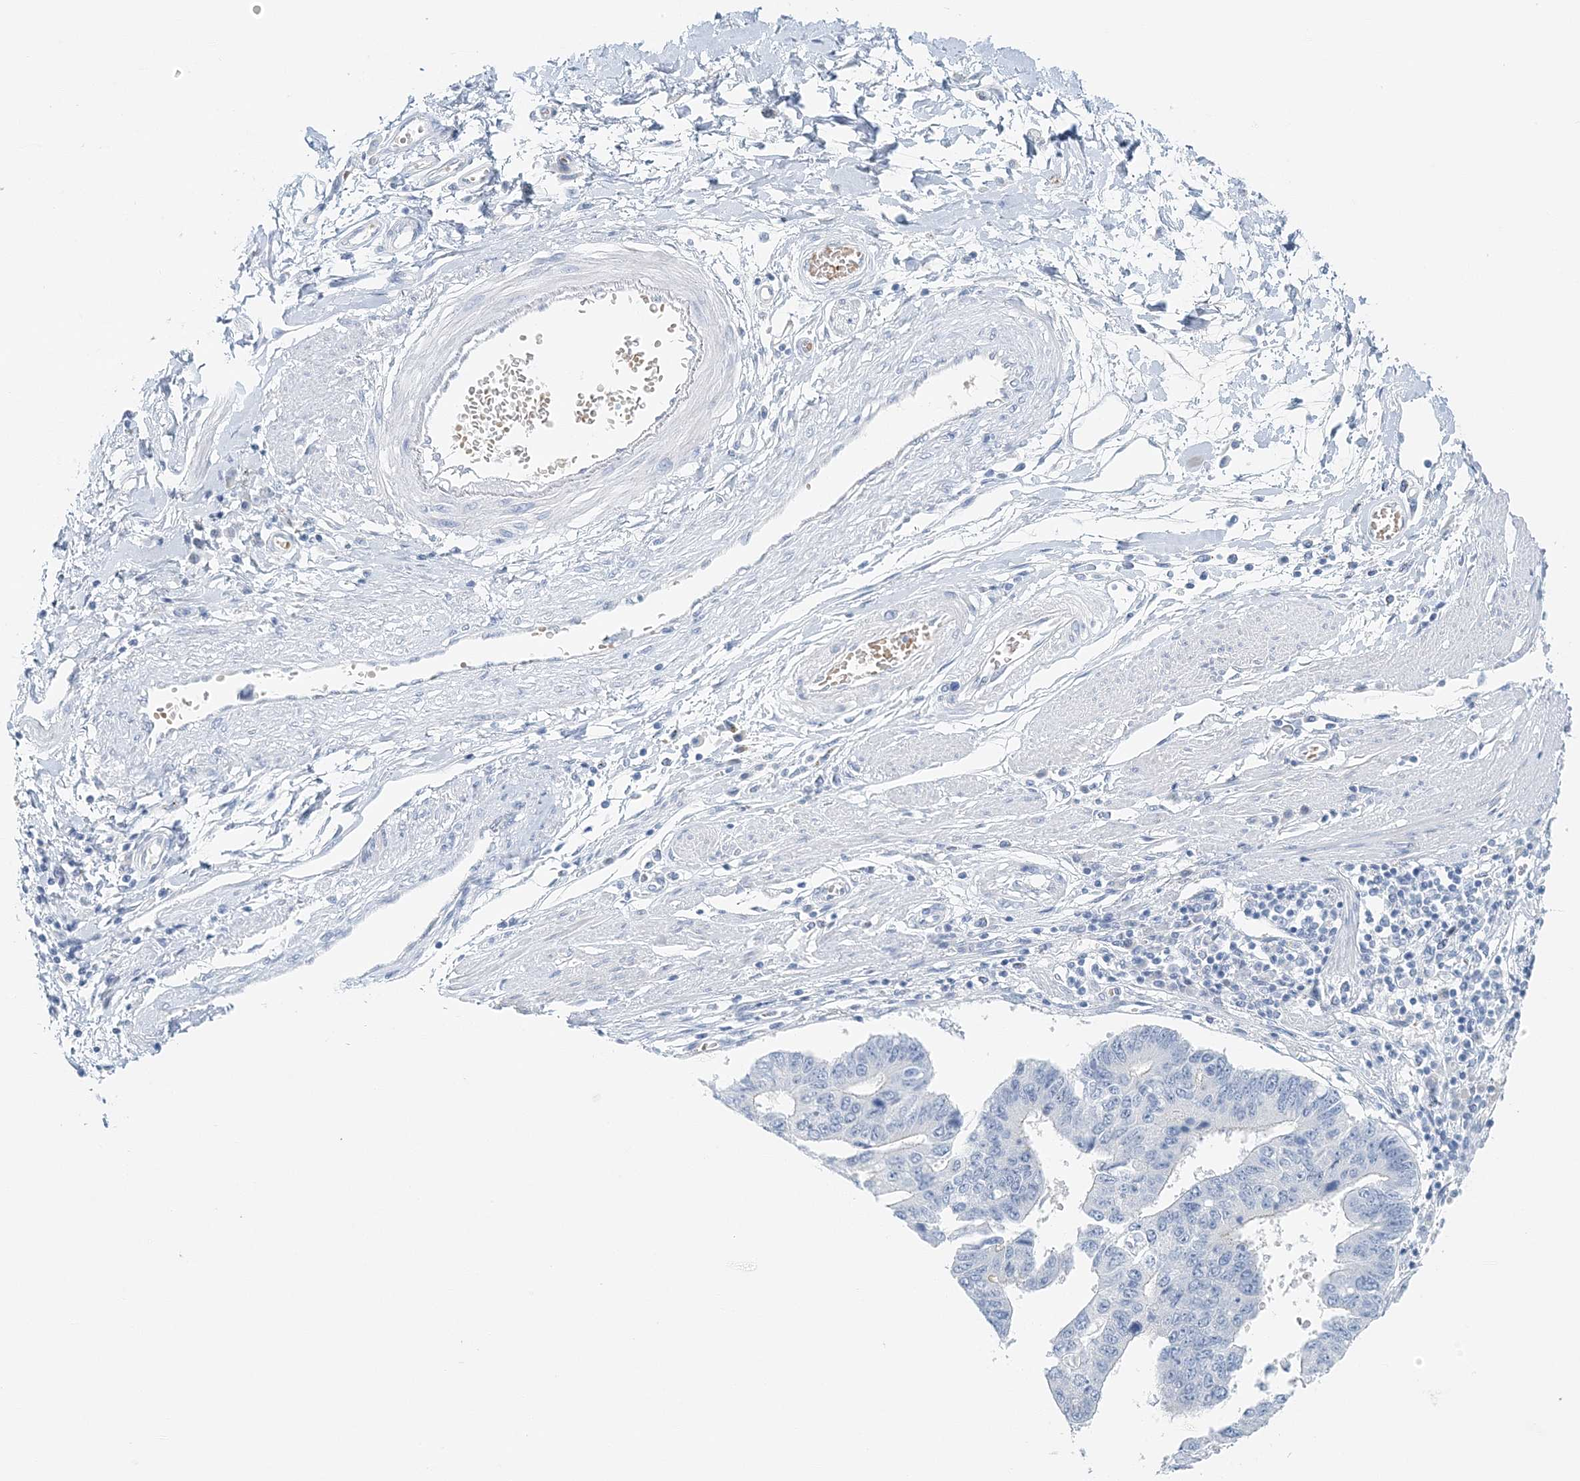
{"staining": {"intensity": "negative", "quantity": "none", "location": "none"}, "tissue": "stomach cancer", "cell_type": "Tumor cells", "image_type": "cancer", "snomed": [{"axis": "morphology", "description": "Adenocarcinoma, NOS"}, {"axis": "topography", "description": "Stomach"}], "caption": "Tumor cells show no significant protein staining in adenocarcinoma (stomach).", "gene": "VILL", "patient": {"sex": "male", "age": 59}}